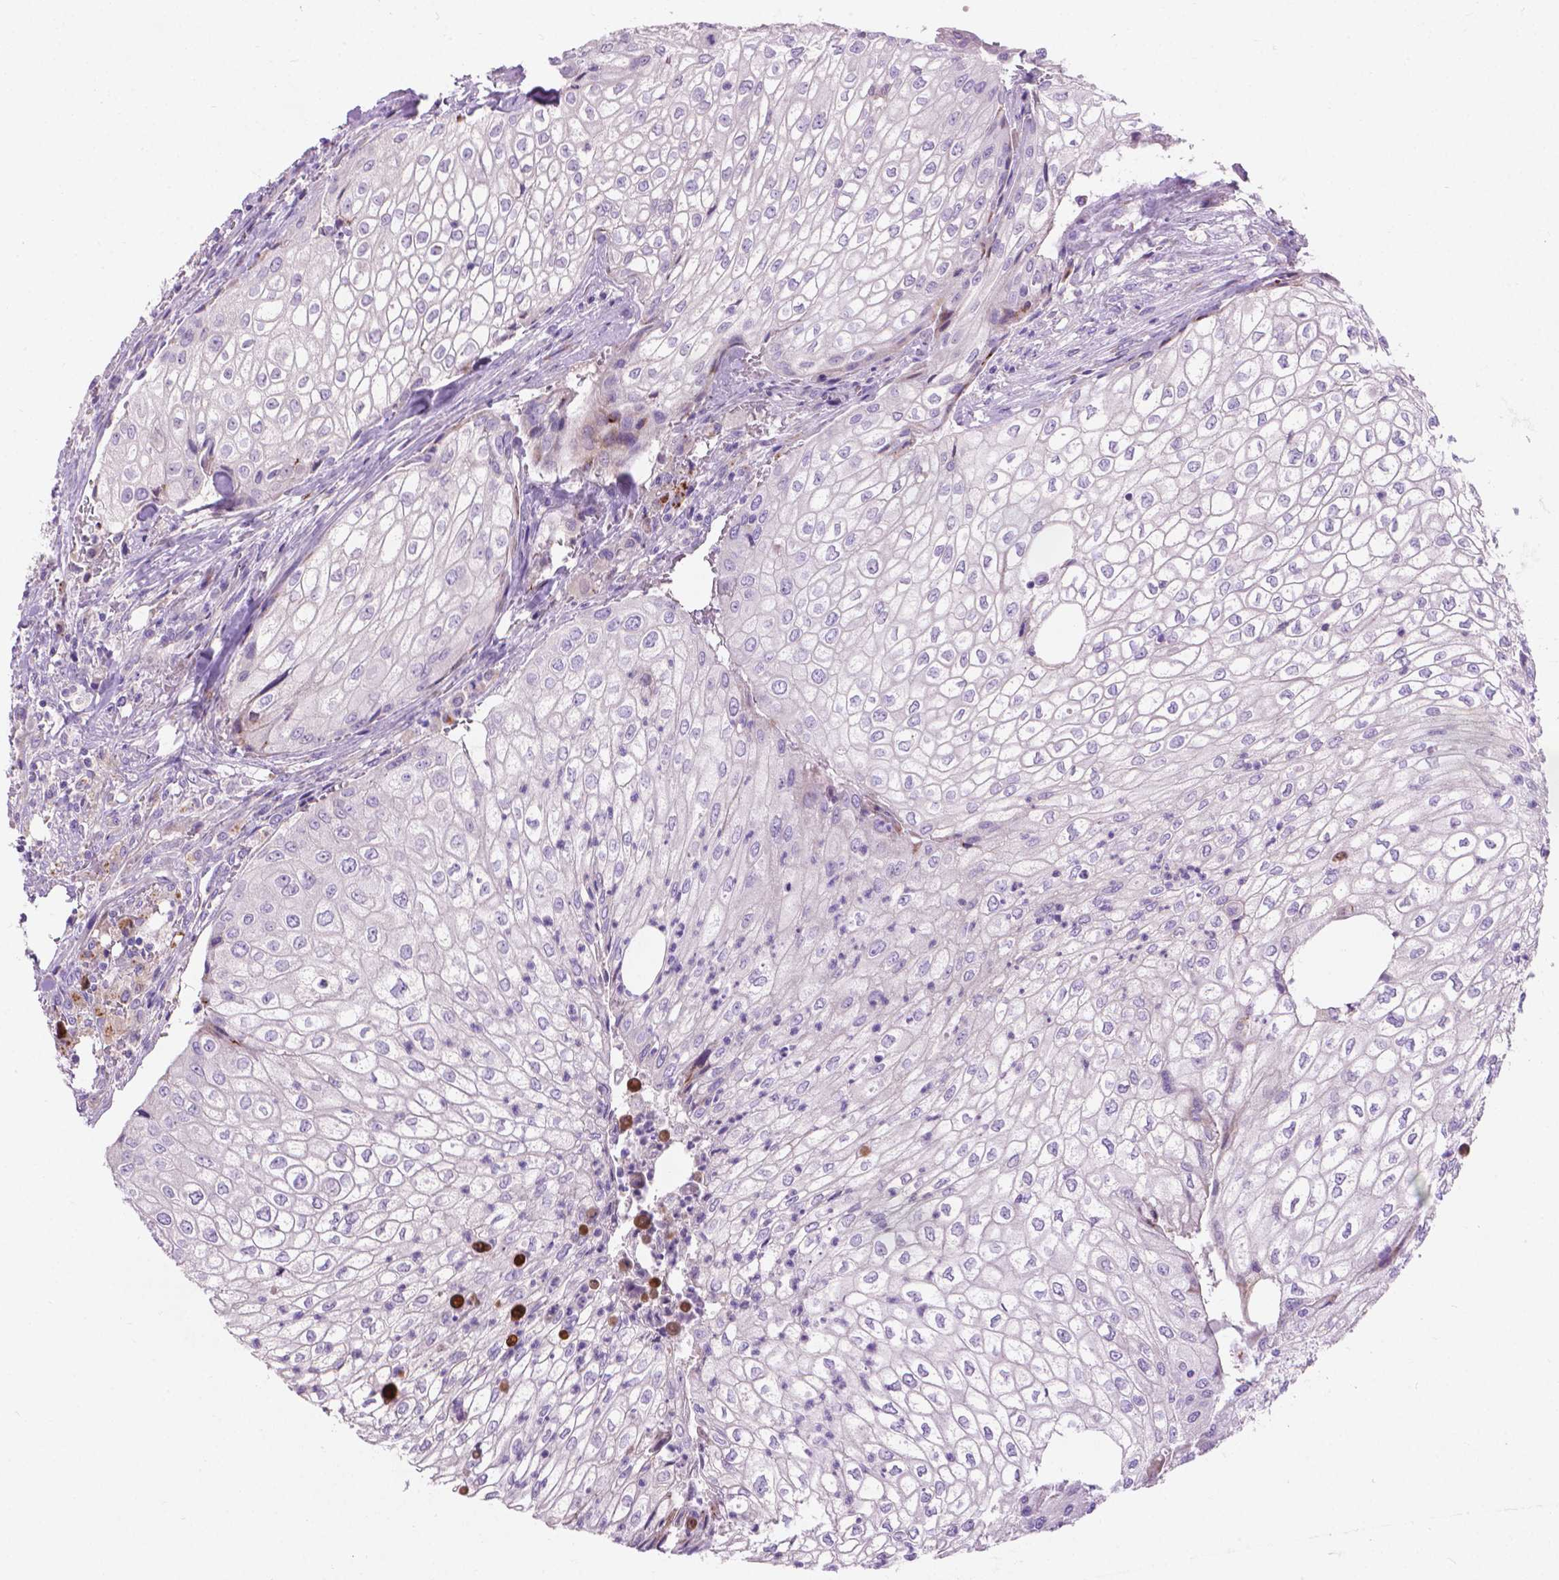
{"staining": {"intensity": "negative", "quantity": "none", "location": "none"}, "tissue": "urothelial cancer", "cell_type": "Tumor cells", "image_type": "cancer", "snomed": [{"axis": "morphology", "description": "Urothelial carcinoma, High grade"}, {"axis": "topography", "description": "Urinary bladder"}], "caption": "This is a histopathology image of IHC staining of high-grade urothelial carcinoma, which shows no positivity in tumor cells.", "gene": "NOXO1", "patient": {"sex": "male", "age": 62}}